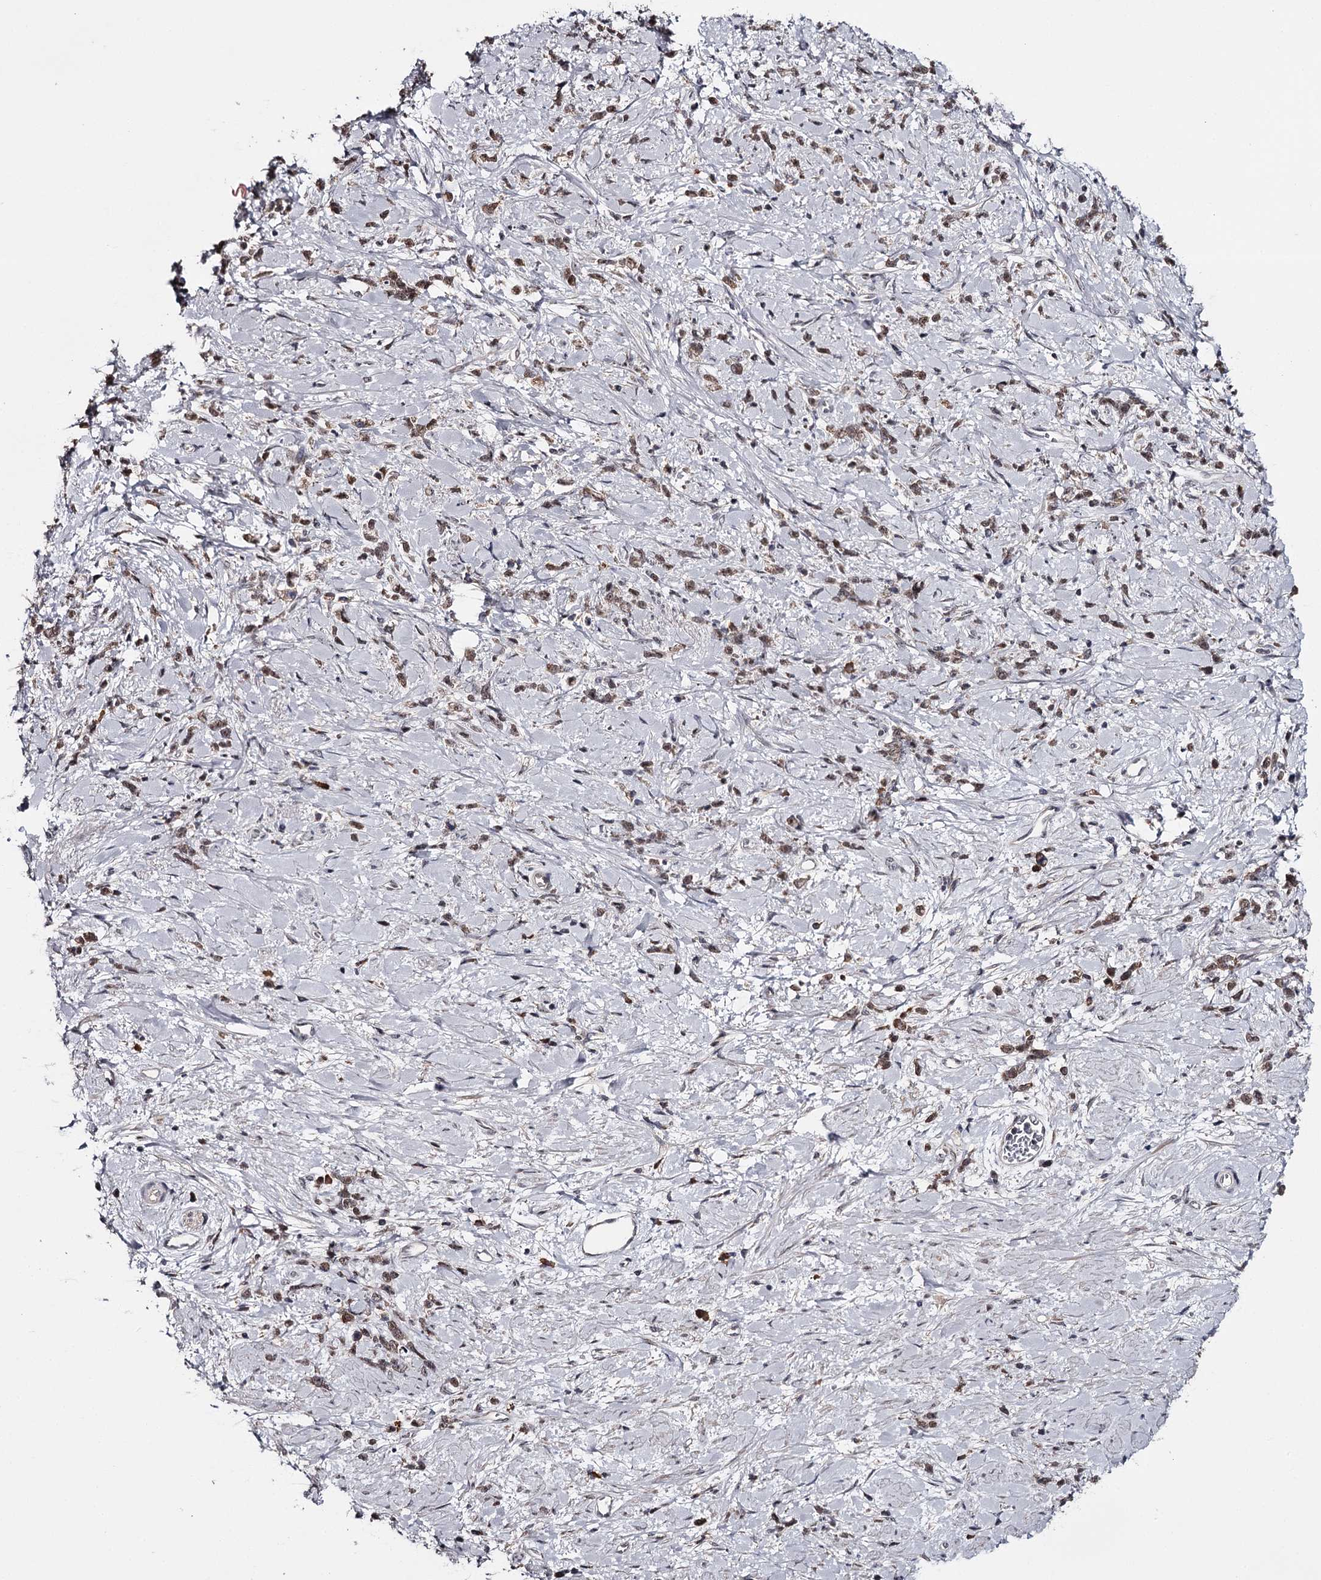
{"staining": {"intensity": "weak", "quantity": ">75%", "location": "cytoplasmic/membranous,nuclear"}, "tissue": "stomach cancer", "cell_type": "Tumor cells", "image_type": "cancer", "snomed": [{"axis": "morphology", "description": "Adenocarcinoma, NOS"}, {"axis": "topography", "description": "Stomach"}], "caption": "Stomach cancer (adenocarcinoma) was stained to show a protein in brown. There is low levels of weak cytoplasmic/membranous and nuclear positivity in approximately >75% of tumor cells.", "gene": "GTSF1", "patient": {"sex": "female", "age": 60}}